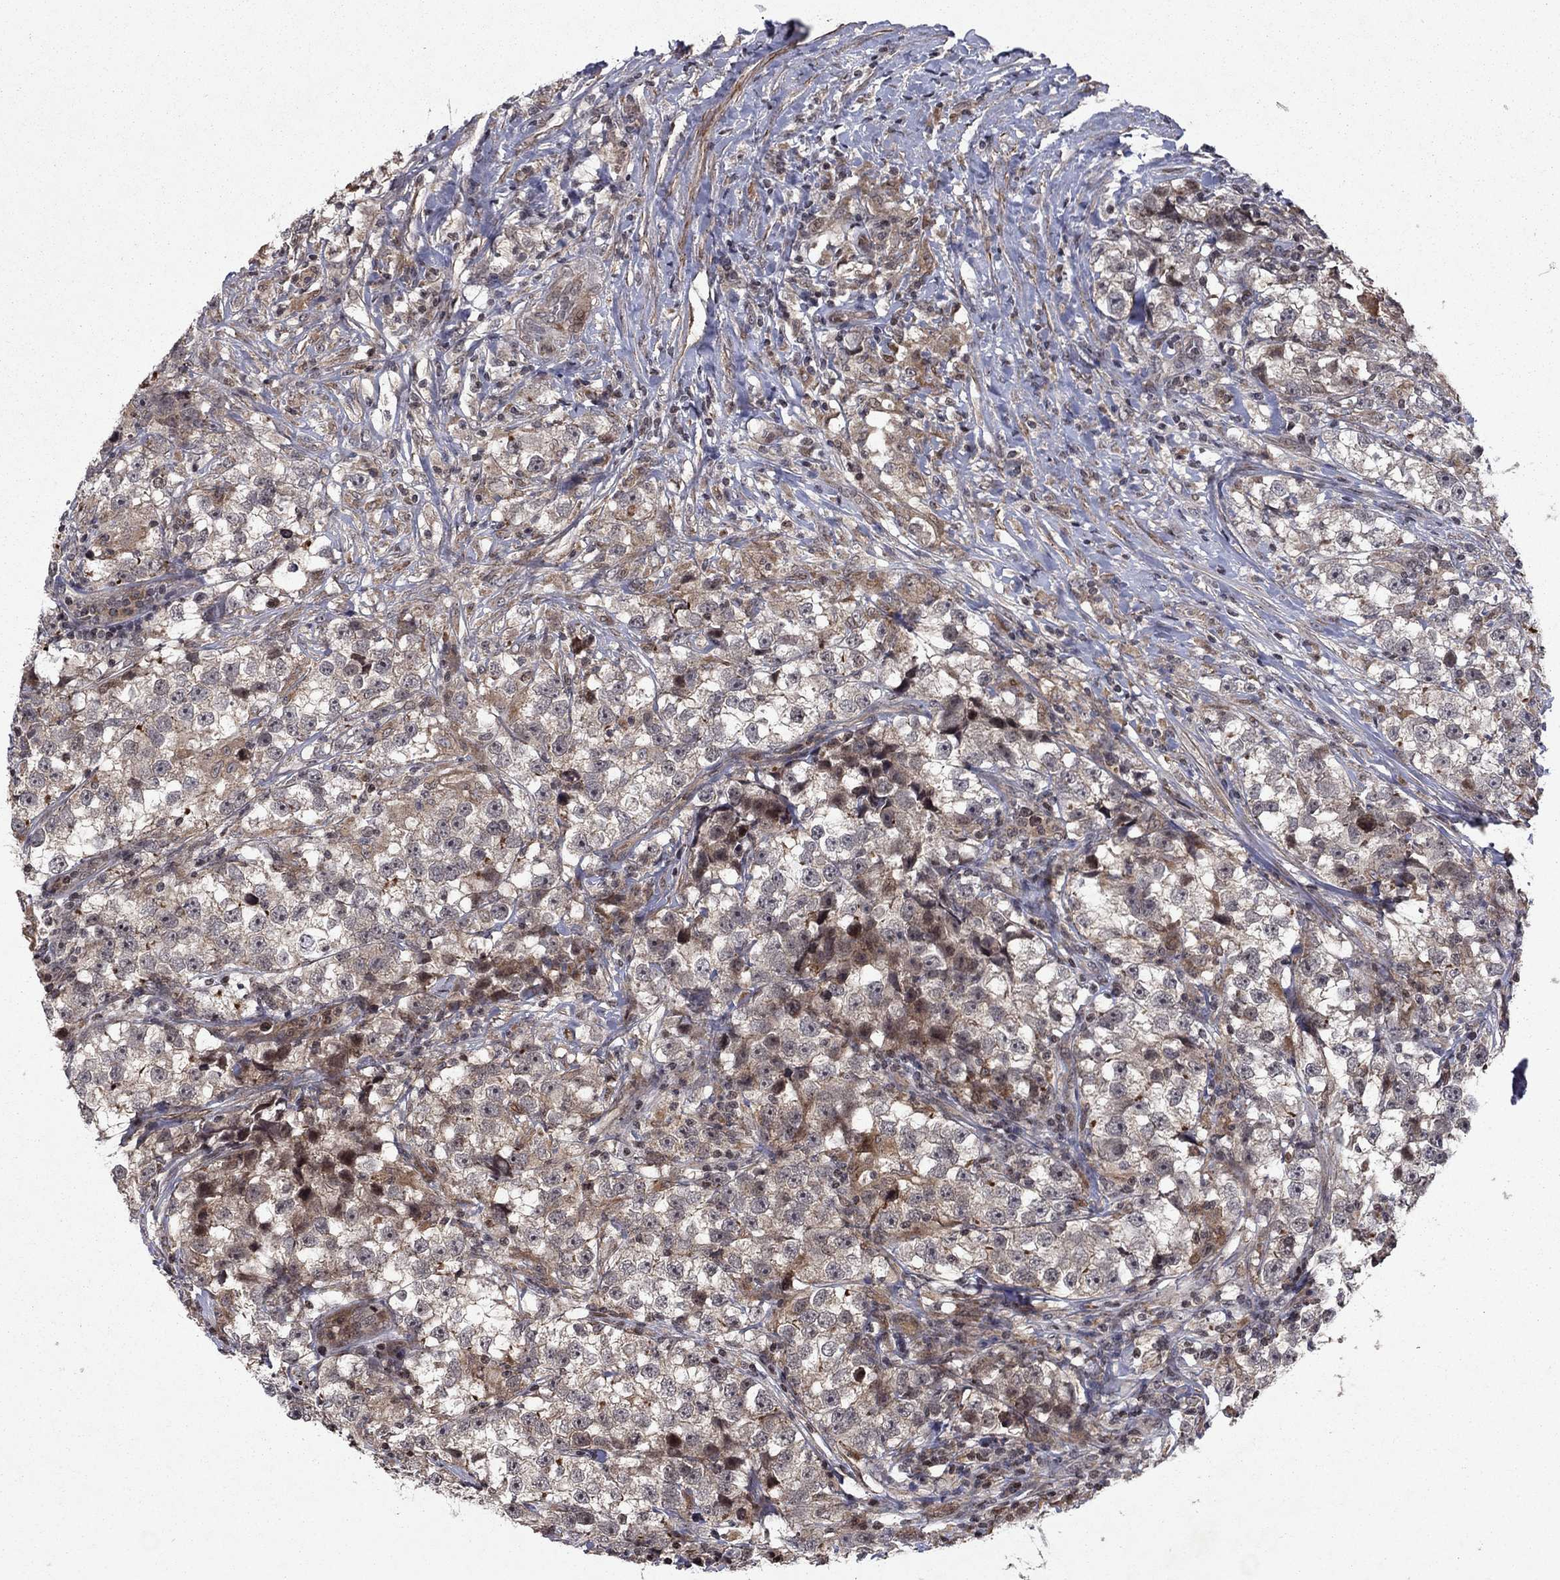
{"staining": {"intensity": "moderate", "quantity": "<25%", "location": "cytoplasmic/membranous"}, "tissue": "testis cancer", "cell_type": "Tumor cells", "image_type": "cancer", "snomed": [{"axis": "morphology", "description": "Seminoma, NOS"}, {"axis": "topography", "description": "Testis"}], "caption": "Moderate cytoplasmic/membranous protein positivity is seen in about <25% of tumor cells in seminoma (testis). (DAB (3,3'-diaminobenzidine) IHC, brown staining for protein, blue staining for nuclei).", "gene": "SORBS1", "patient": {"sex": "male", "age": 46}}